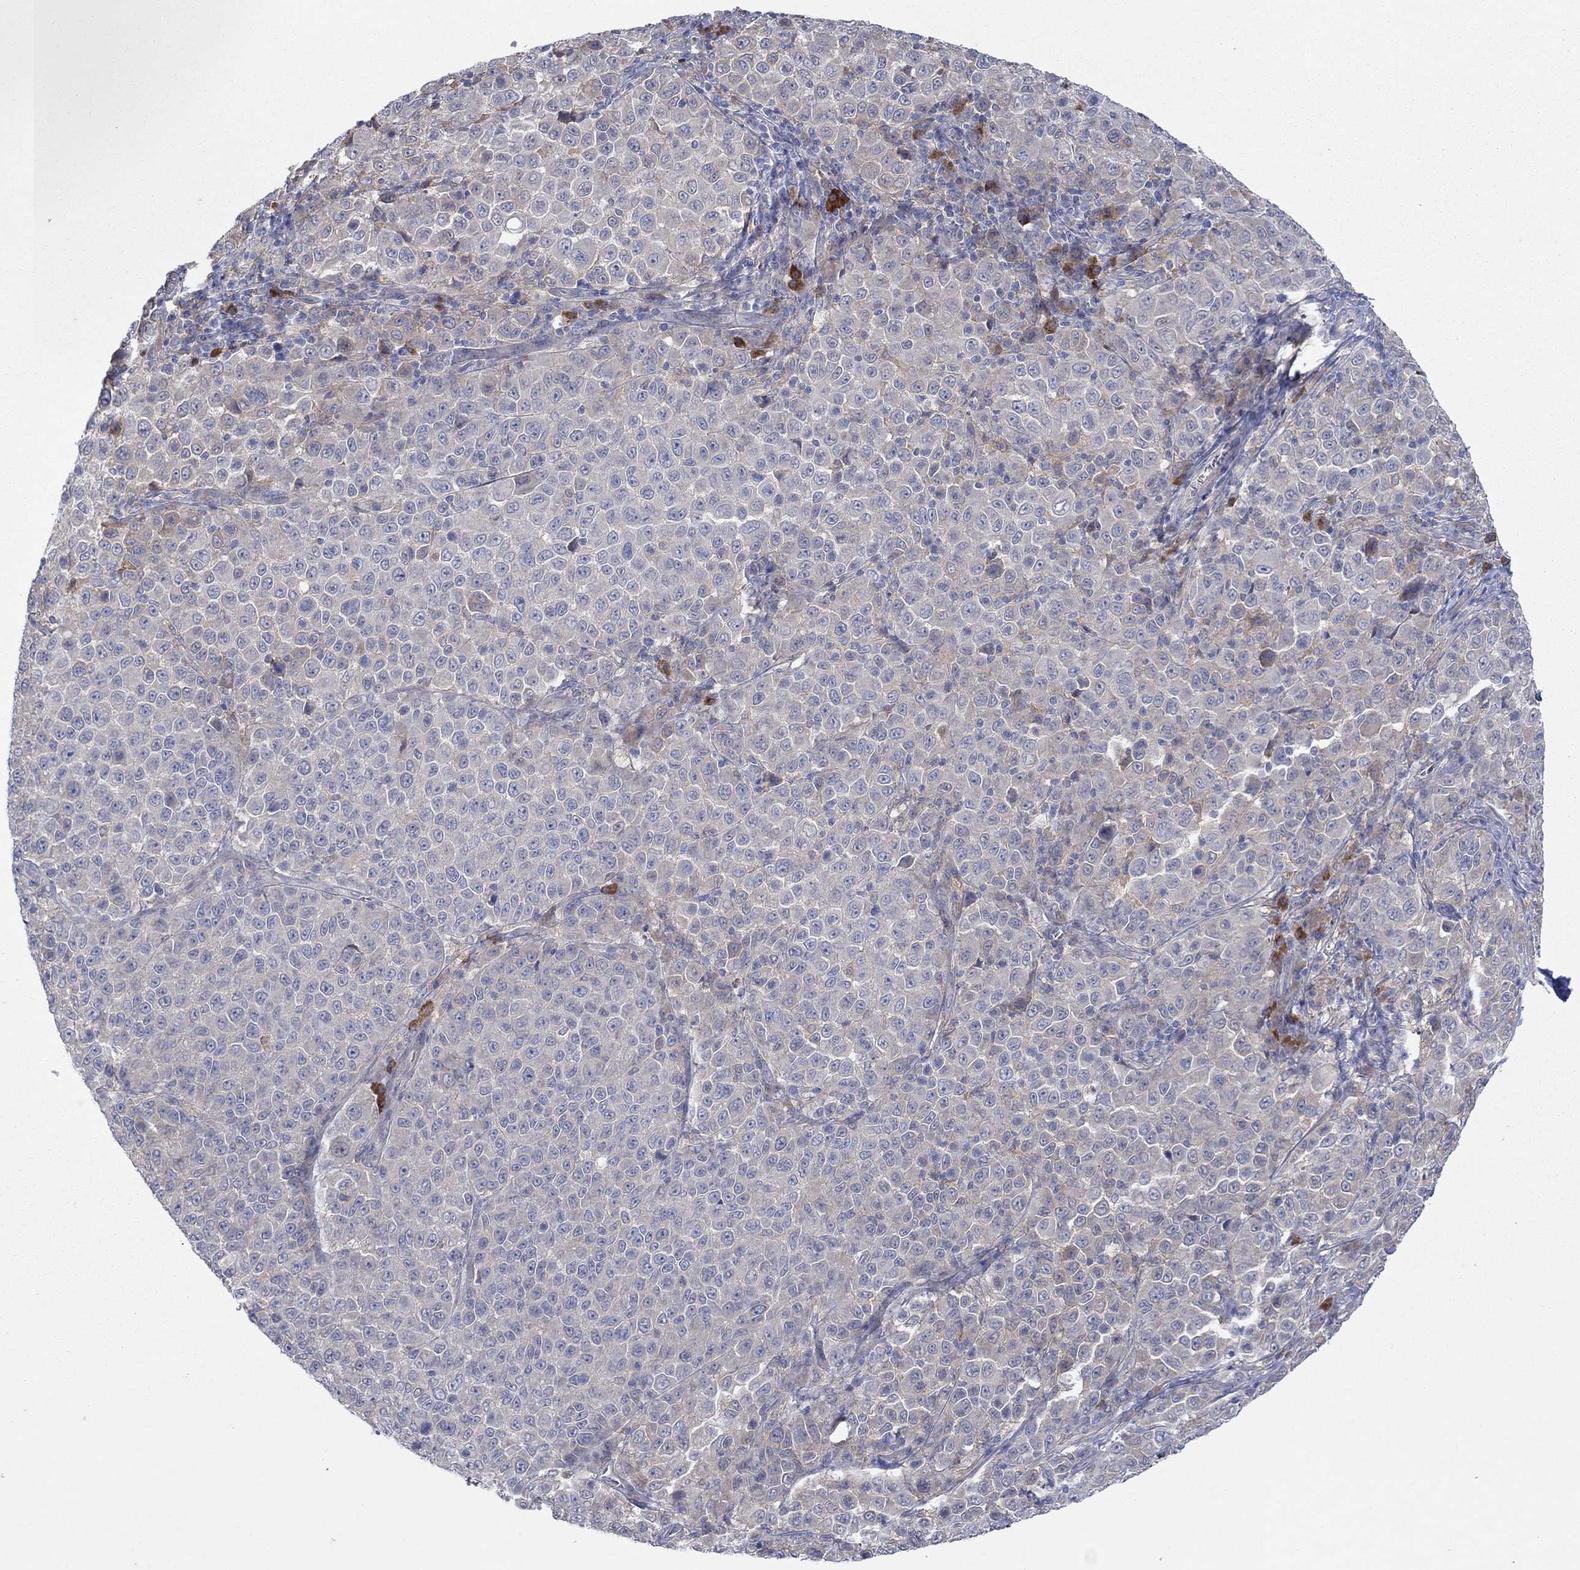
{"staining": {"intensity": "weak", "quantity": "<25%", "location": "cytoplasmic/membranous"}, "tissue": "melanoma", "cell_type": "Tumor cells", "image_type": "cancer", "snomed": [{"axis": "morphology", "description": "Malignant melanoma, NOS"}, {"axis": "topography", "description": "Skin"}], "caption": "A histopathology image of human melanoma is negative for staining in tumor cells. (Stains: DAB IHC with hematoxylin counter stain, Microscopy: brightfield microscopy at high magnification).", "gene": "PLCL2", "patient": {"sex": "female", "age": 57}}